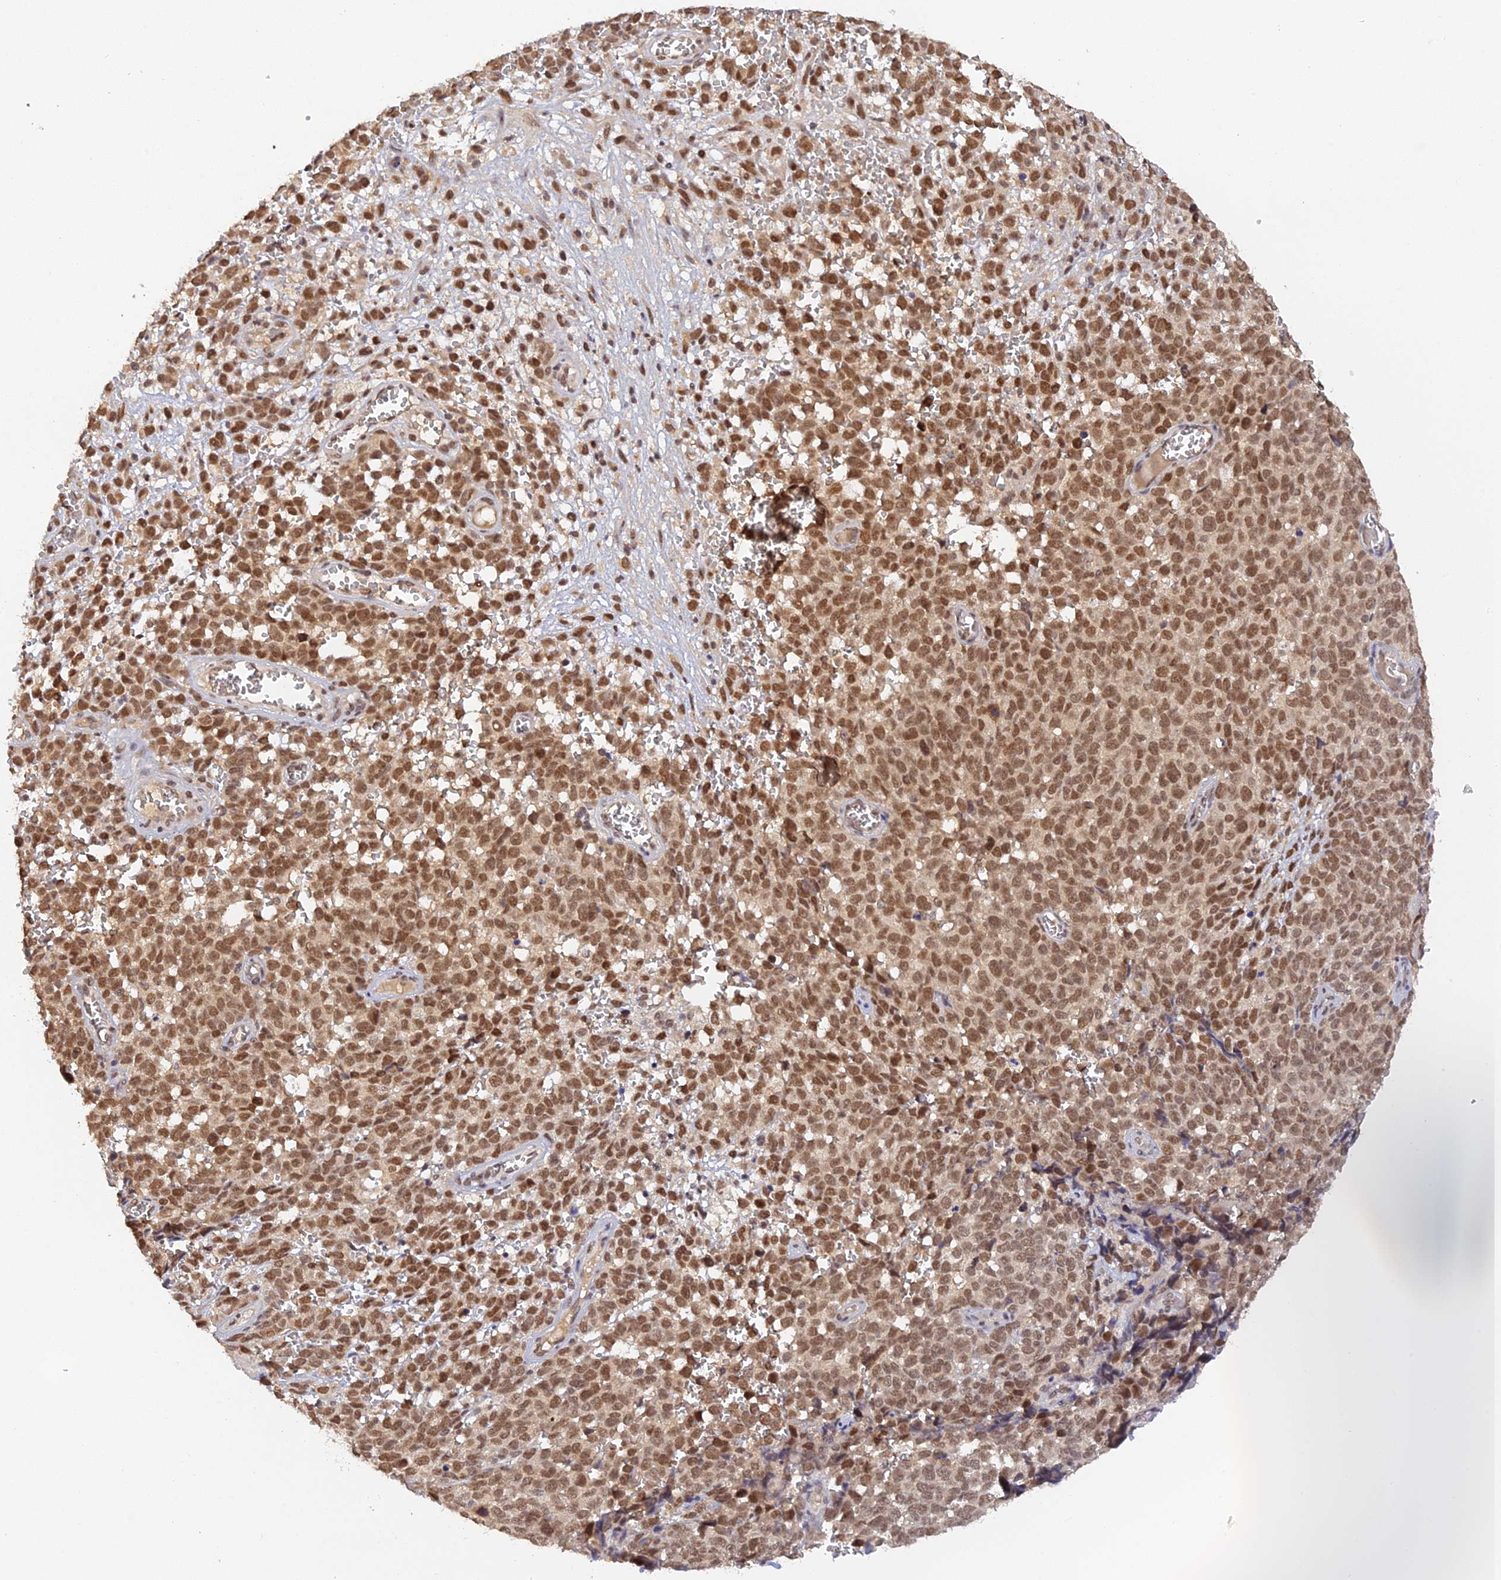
{"staining": {"intensity": "moderate", "quantity": ">75%", "location": "nuclear"}, "tissue": "melanoma", "cell_type": "Tumor cells", "image_type": "cancer", "snomed": [{"axis": "morphology", "description": "Malignant melanoma, NOS"}, {"axis": "topography", "description": "Nose, NOS"}], "caption": "Malignant melanoma stained with immunohistochemistry (IHC) shows moderate nuclear positivity in approximately >75% of tumor cells.", "gene": "ZNF436", "patient": {"sex": "female", "age": 48}}